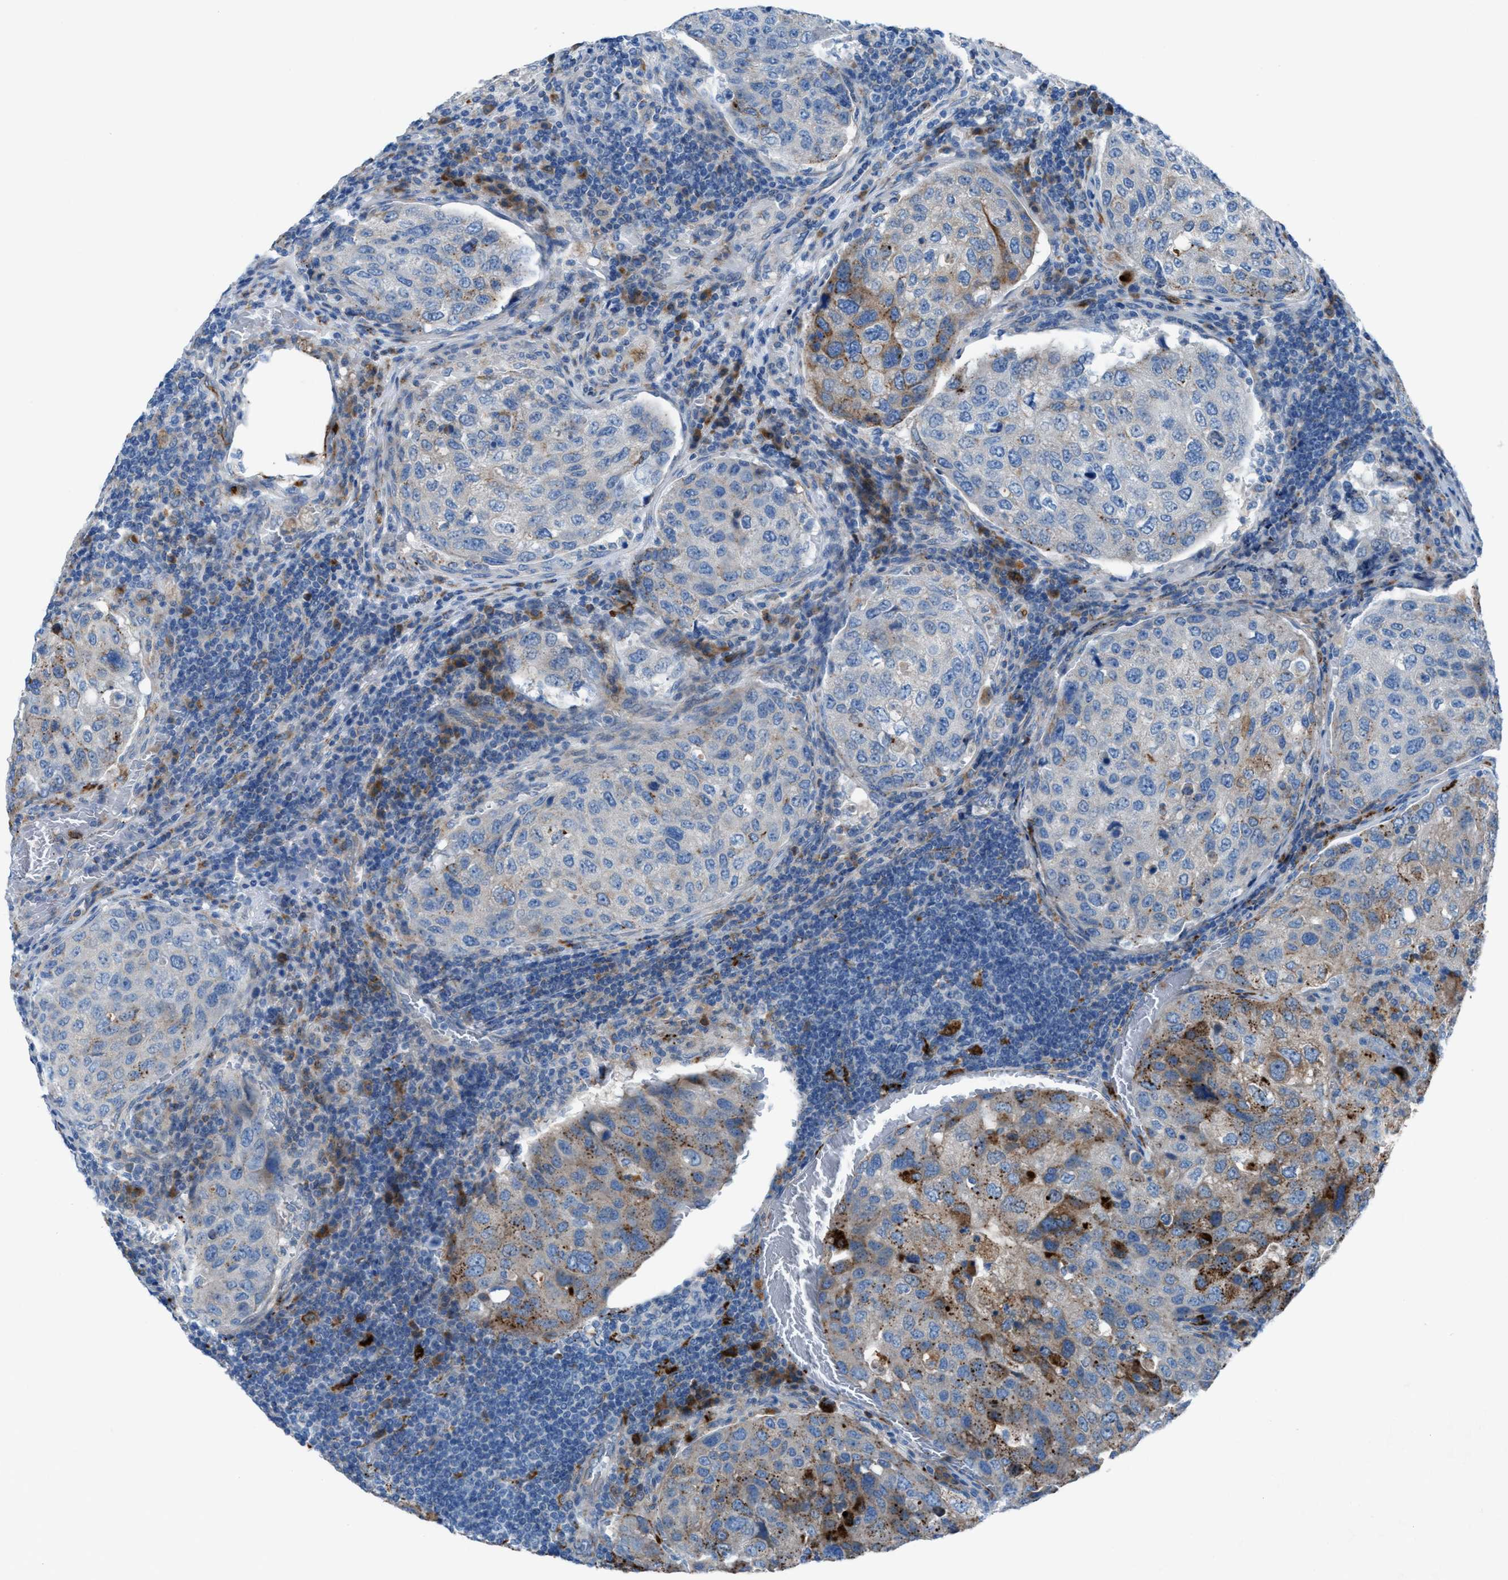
{"staining": {"intensity": "moderate", "quantity": "<25%", "location": "cytoplasmic/membranous"}, "tissue": "urothelial cancer", "cell_type": "Tumor cells", "image_type": "cancer", "snomed": [{"axis": "morphology", "description": "Urothelial carcinoma, High grade"}, {"axis": "topography", "description": "Lymph node"}, {"axis": "topography", "description": "Urinary bladder"}], "caption": "Protein analysis of urothelial carcinoma (high-grade) tissue reveals moderate cytoplasmic/membranous positivity in approximately <25% of tumor cells.", "gene": "CD1B", "patient": {"sex": "male", "age": 51}}